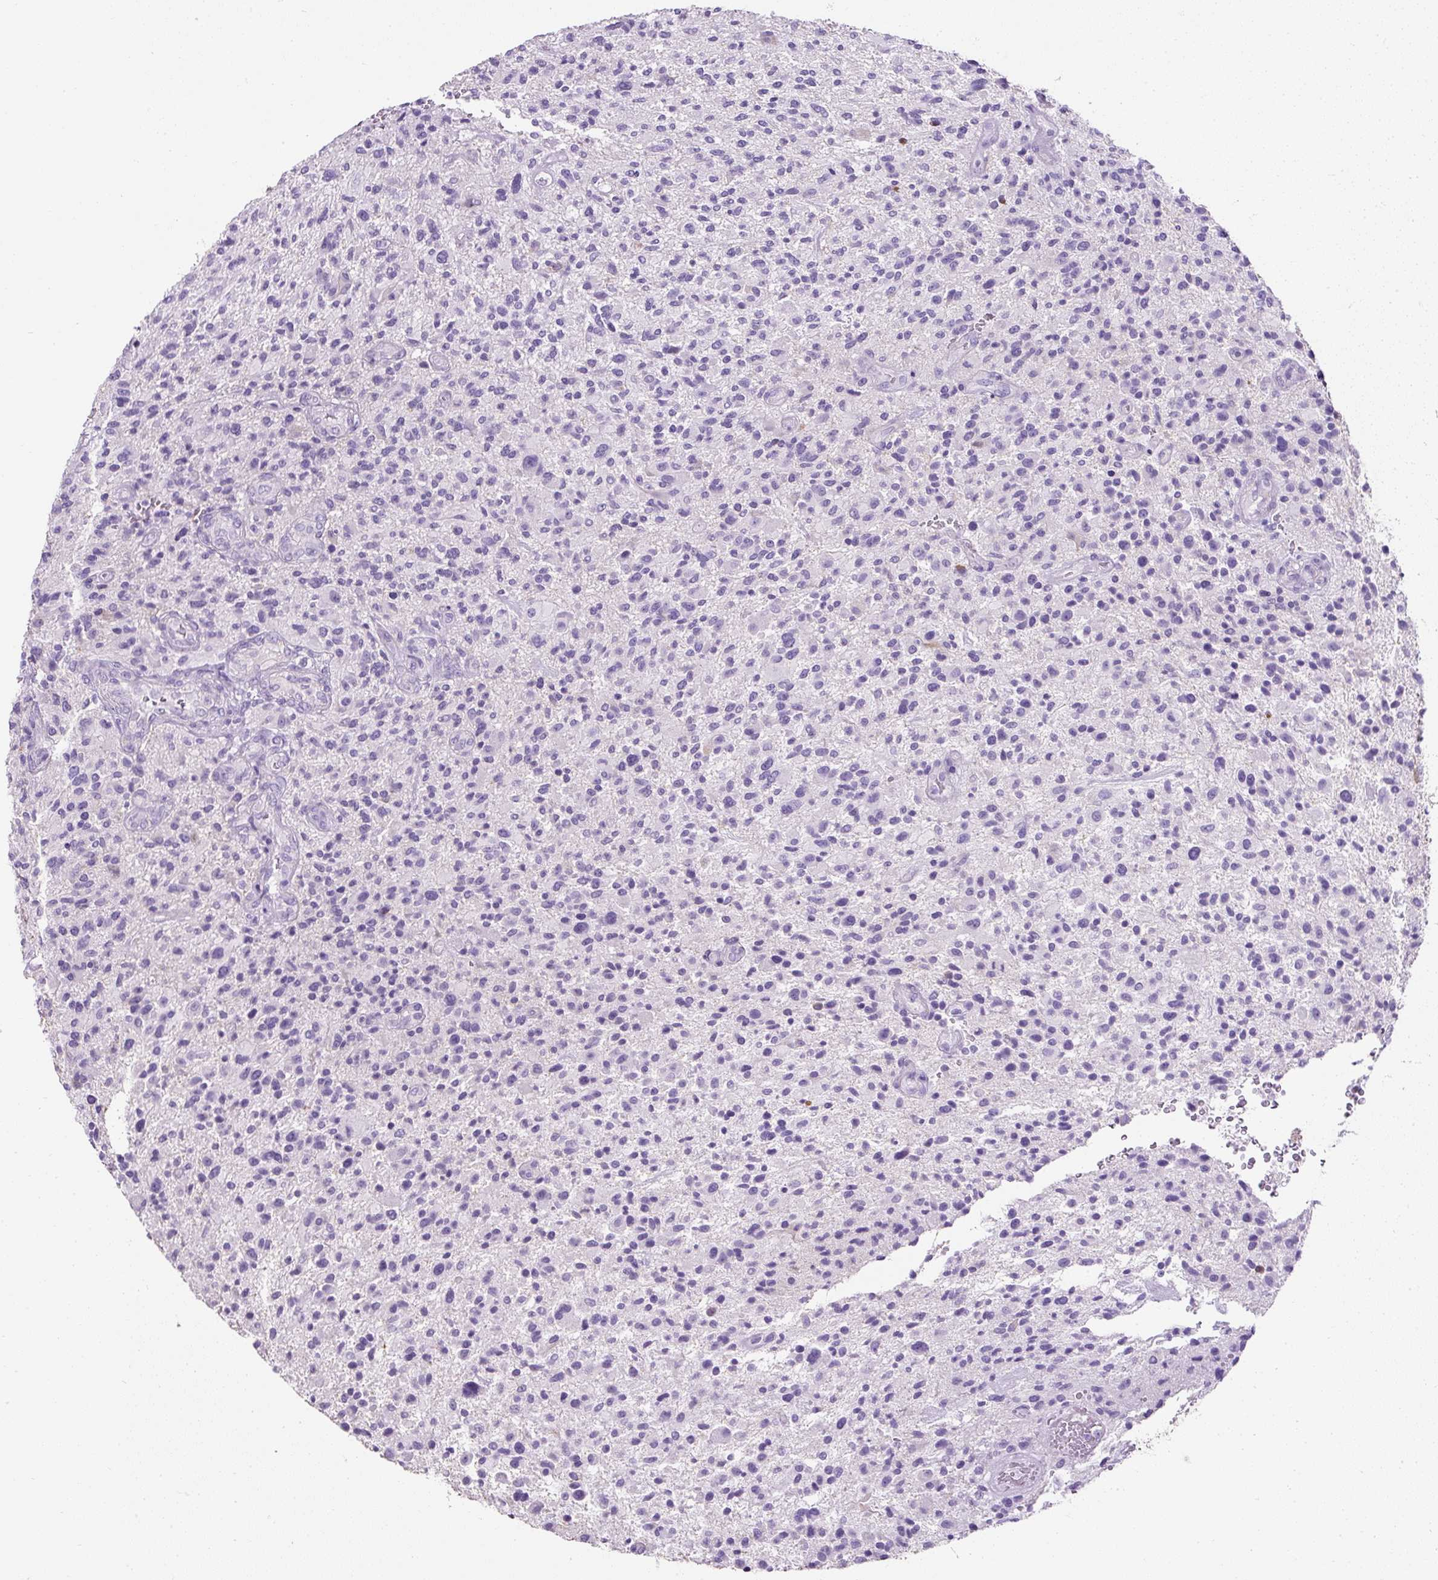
{"staining": {"intensity": "negative", "quantity": "none", "location": "none"}, "tissue": "glioma", "cell_type": "Tumor cells", "image_type": "cancer", "snomed": [{"axis": "morphology", "description": "Glioma, malignant, High grade"}, {"axis": "topography", "description": "Brain"}], "caption": "Immunohistochemistry of human glioma displays no staining in tumor cells.", "gene": "C2CD4C", "patient": {"sex": "male", "age": 47}}